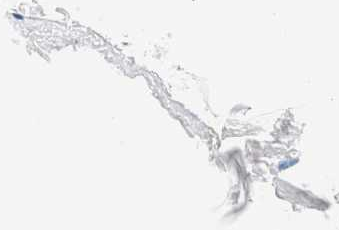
{"staining": {"intensity": "negative", "quantity": "none", "location": "none"}, "tissue": "adipose tissue", "cell_type": "Adipocytes", "image_type": "normal", "snomed": [{"axis": "morphology", "description": "Normal tissue, NOS"}, {"axis": "topography", "description": "Breast"}, {"axis": "topography", "description": "Soft tissue"}], "caption": "This is an IHC histopathology image of benign human adipose tissue. There is no staining in adipocytes.", "gene": "ATF2", "patient": {"sex": "female", "age": 75}}